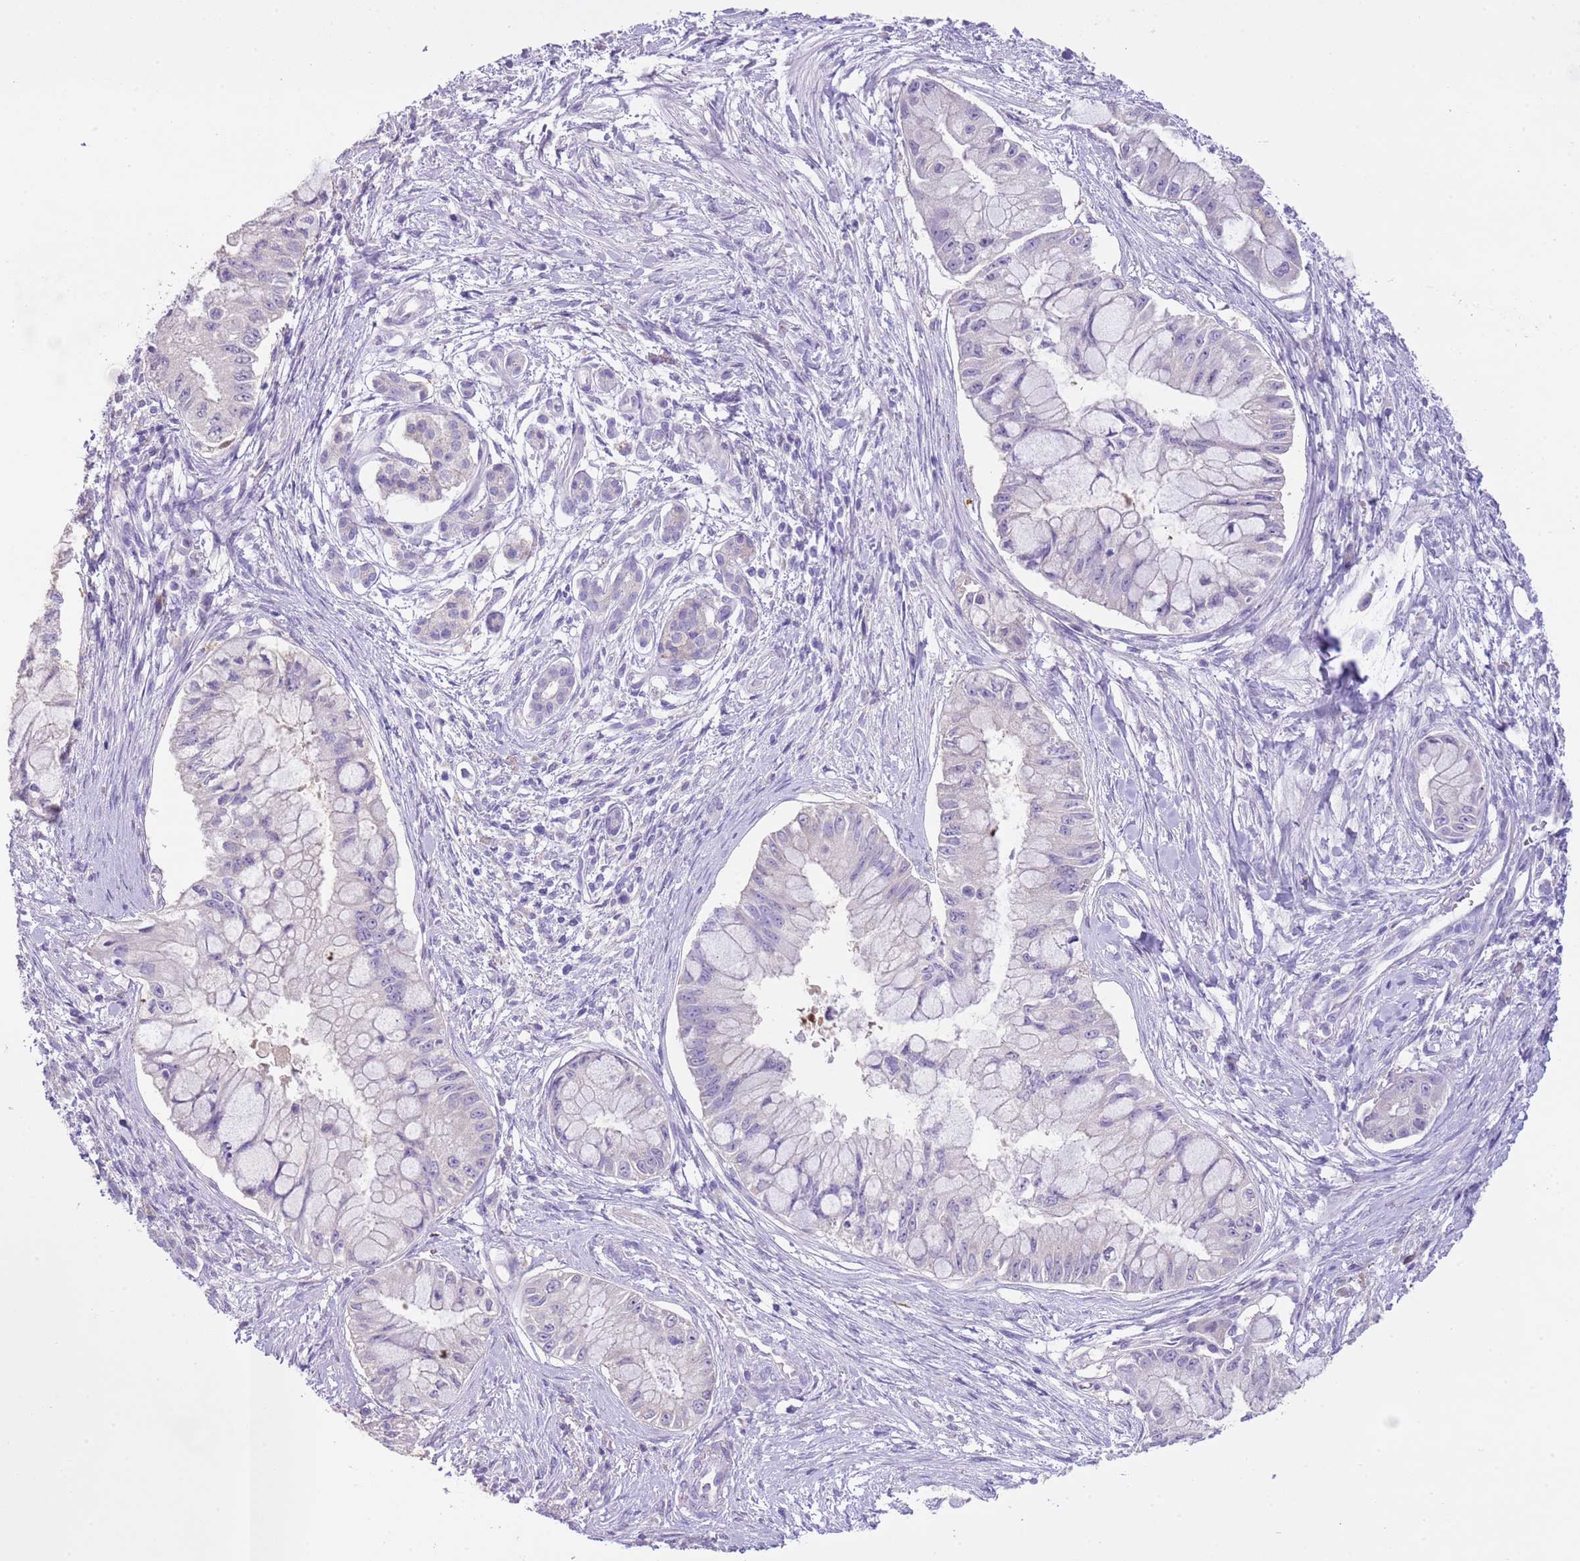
{"staining": {"intensity": "negative", "quantity": "none", "location": "none"}, "tissue": "pancreatic cancer", "cell_type": "Tumor cells", "image_type": "cancer", "snomed": [{"axis": "morphology", "description": "Adenocarcinoma, NOS"}, {"axis": "topography", "description": "Pancreas"}], "caption": "This is an immunohistochemistry image of pancreatic cancer (adenocarcinoma). There is no positivity in tumor cells.", "gene": "CLEC2A", "patient": {"sex": "male", "age": 48}}